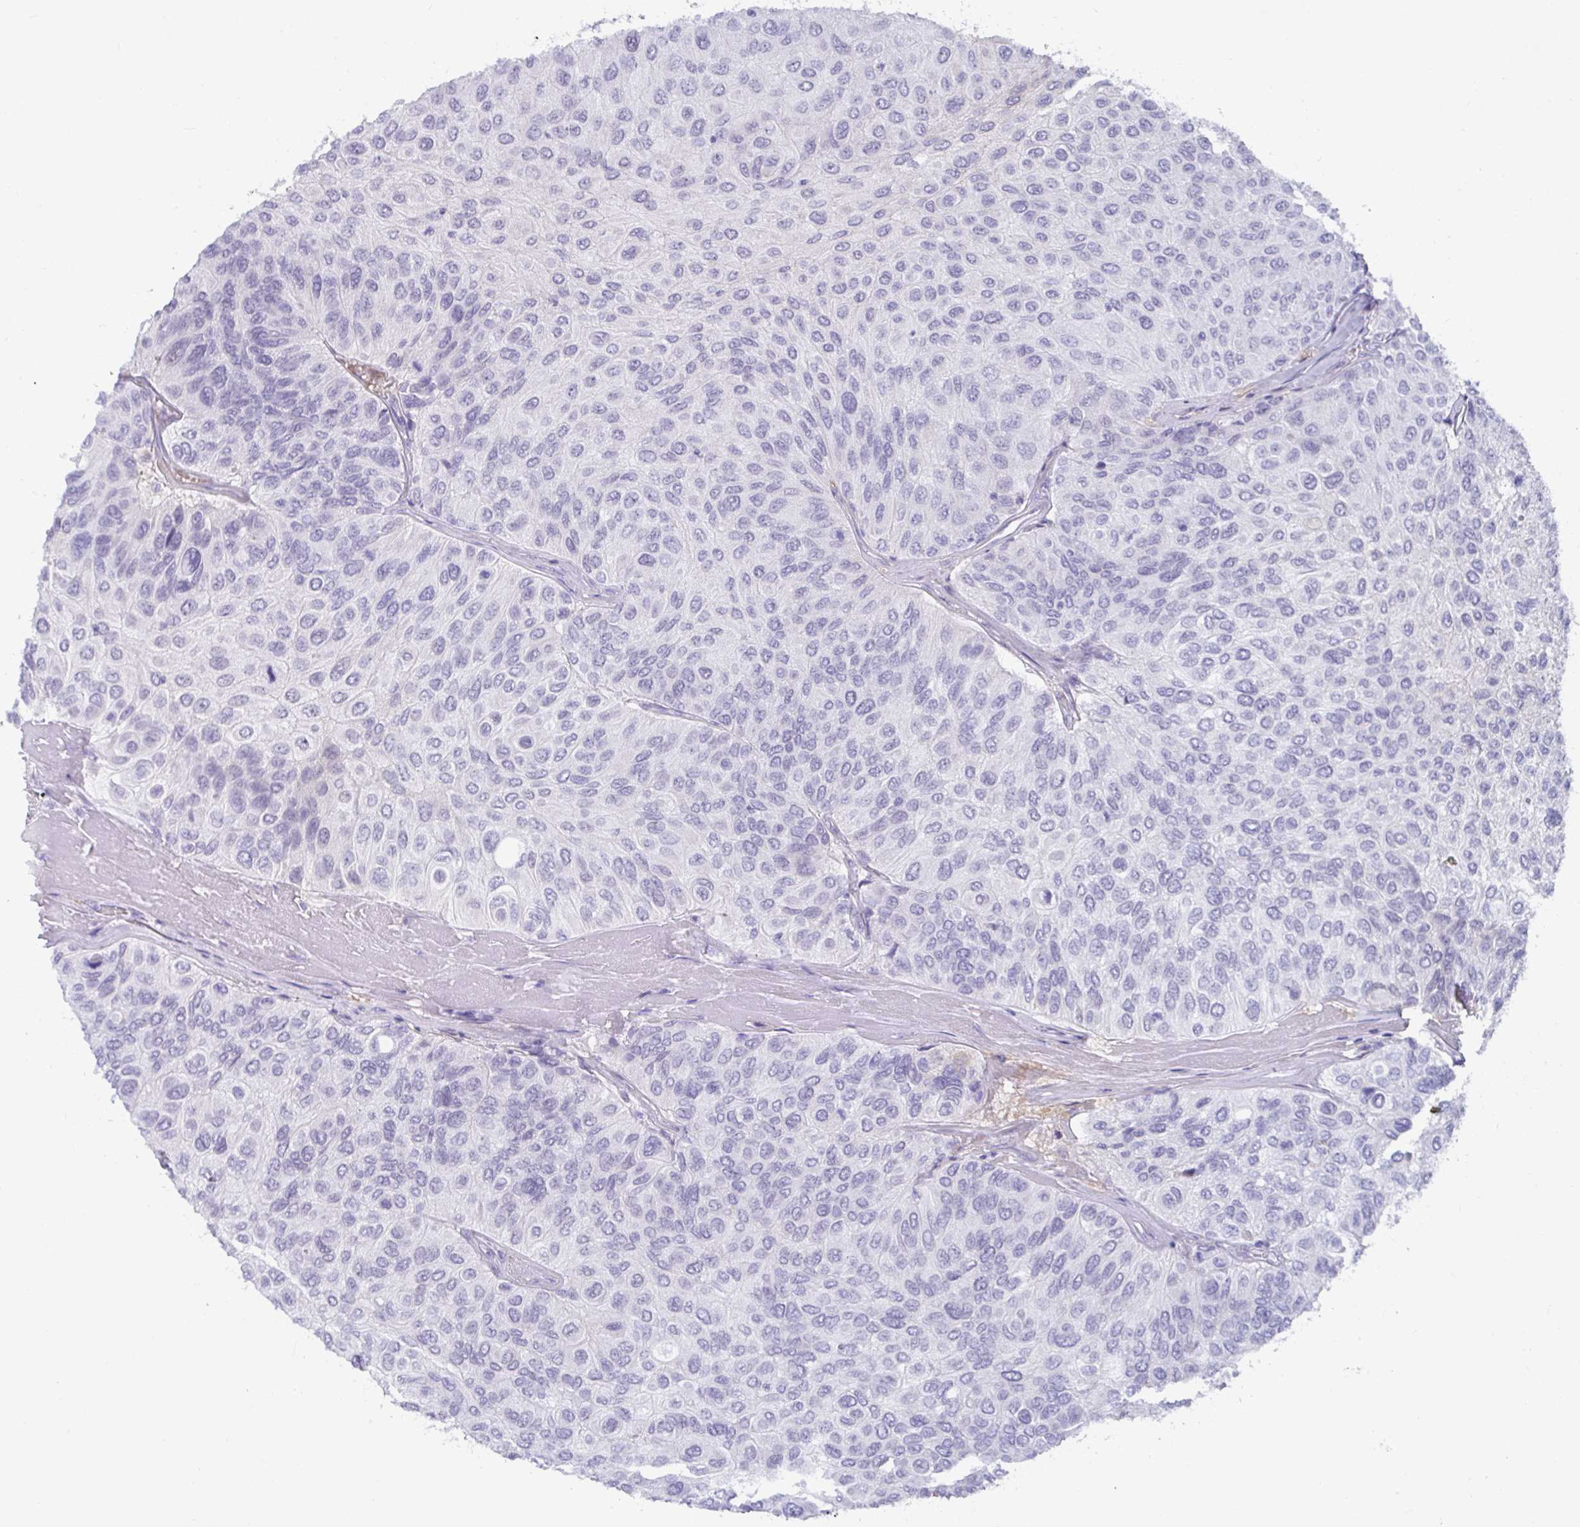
{"staining": {"intensity": "negative", "quantity": "none", "location": "none"}, "tissue": "urothelial cancer", "cell_type": "Tumor cells", "image_type": "cancer", "snomed": [{"axis": "morphology", "description": "Urothelial carcinoma, High grade"}, {"axis": "topography", "description": "Urinary bladder"}], "caption": "High power microscopy histopathology image of an immunohistochemistry (IHC) photomicrograph of urothelial cancer, revealing no significant staining in tumor cells. The staining is performed using DAB brown chromogen with nuclei counter-stained in using hematoxylin.", "gene": "NPY", "patient": {"sex": "male", "age": 66}}